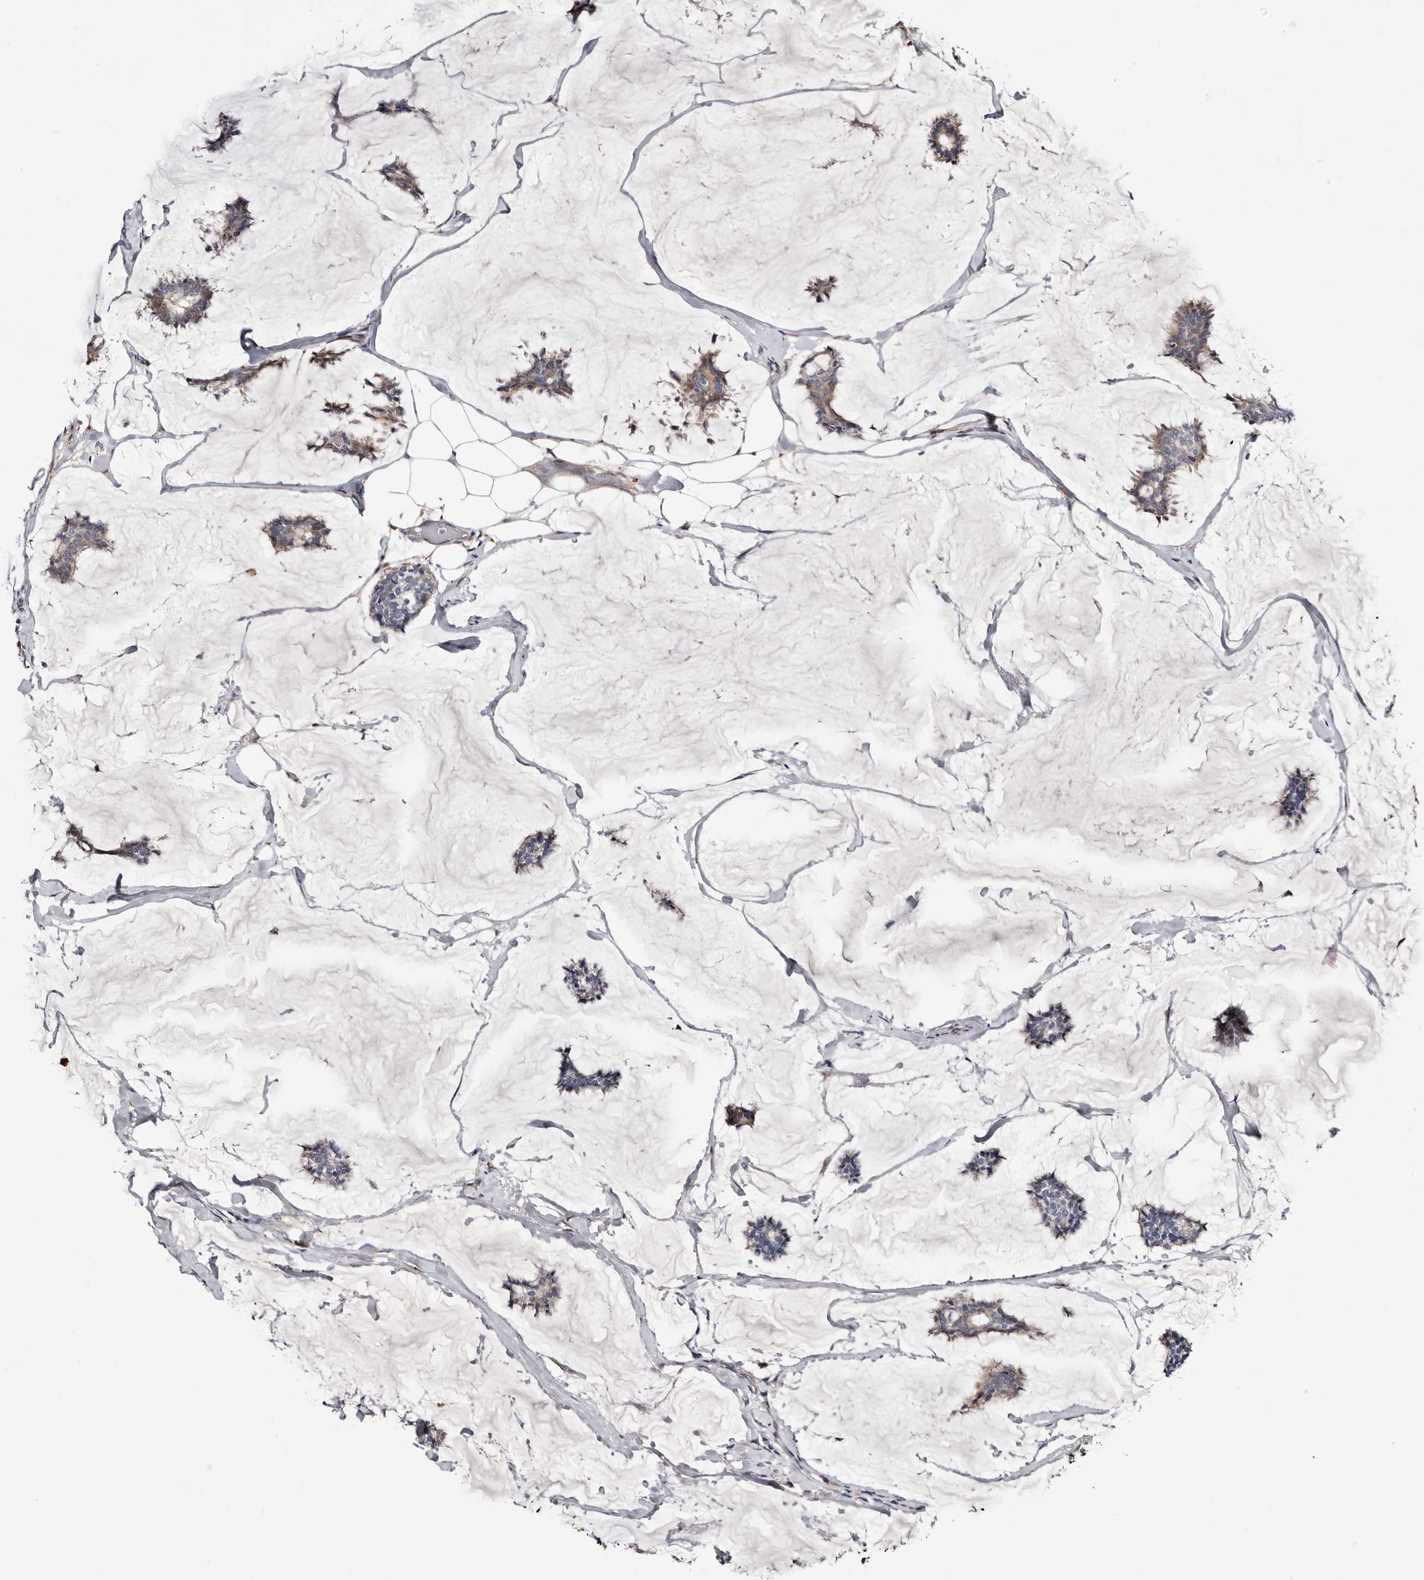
{"staining": {"intensity": "weak", "quantity": "25%-75%", "location": "cytoplasmic/membranous"}, "tissue": "breast cancer", "cell_type": "Tumor cells", "image_type": "cancer", "snomed": [{"axis": "morphology", "description": "Duct carcinoma"}, {"axis": "topography", "description": "Breast"}], "caption": "Weak cytoplasmic/membranous expression for a protein is present in approximately 25%-75% of tumor cells of breast infiltrating ductal carcinoma using immunohistochemistry (IHC).", "gene": "USH1C", "patient": {"sex": "female", "age": 93}}